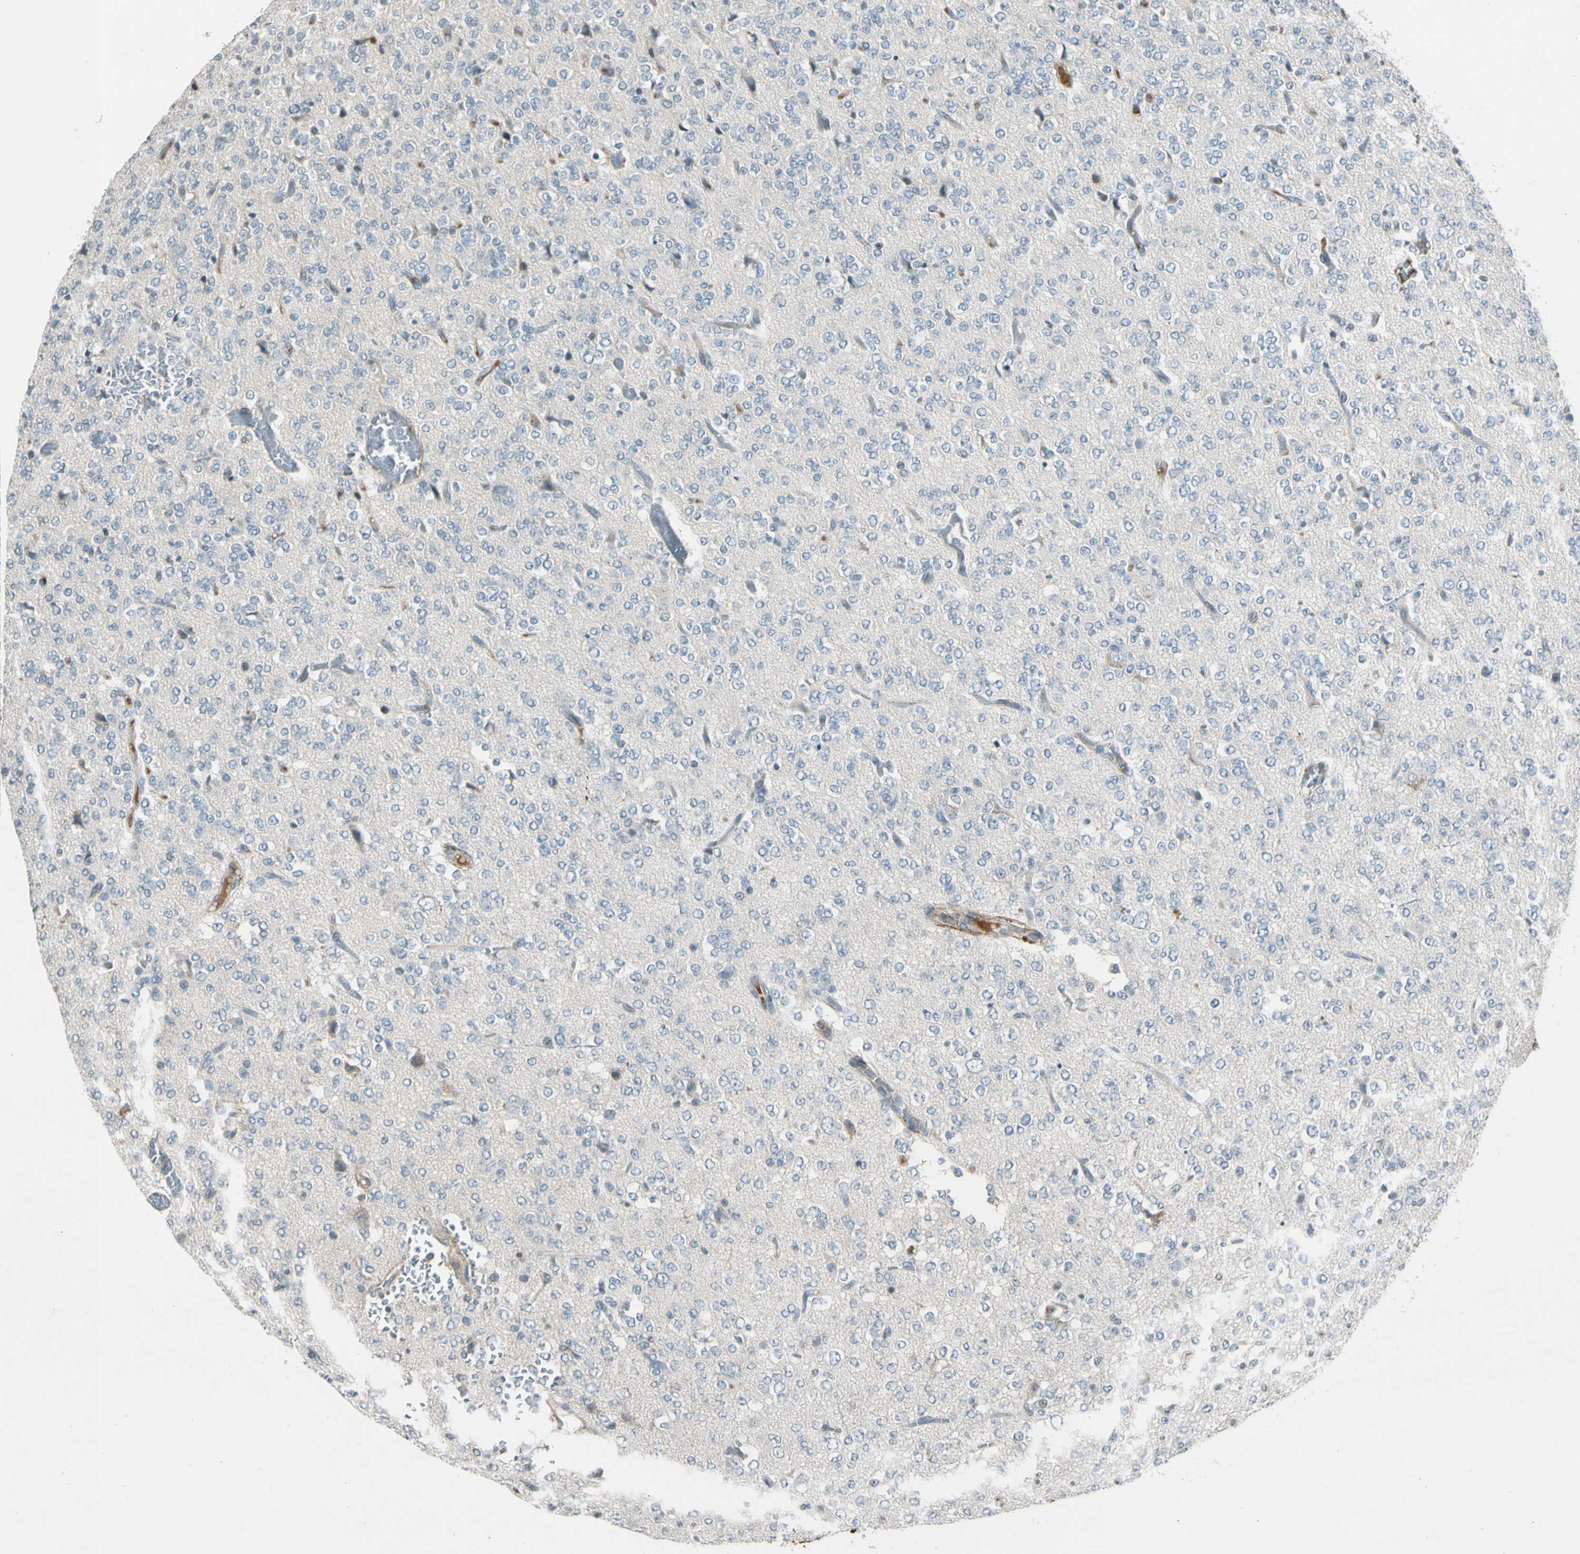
{"staining": {"intensity": "negative", "quantity": "none", "location": "none"}, "tissue": "glioma", "cell_type": "Tumor cells", "image_type": "cancer", "snomed": [{"axis": "morphology", "description": "Glioma, malignant, Low grade"}, {"axis": "topography", "description": "Brain"}], "caption": "DAB immunohistochemical staining of human low-grade glioma (malignant) demonstrates no significant staining in tumor cells.", "gene": "PDPN", "patient": {"sex": "male", "age": 38}}